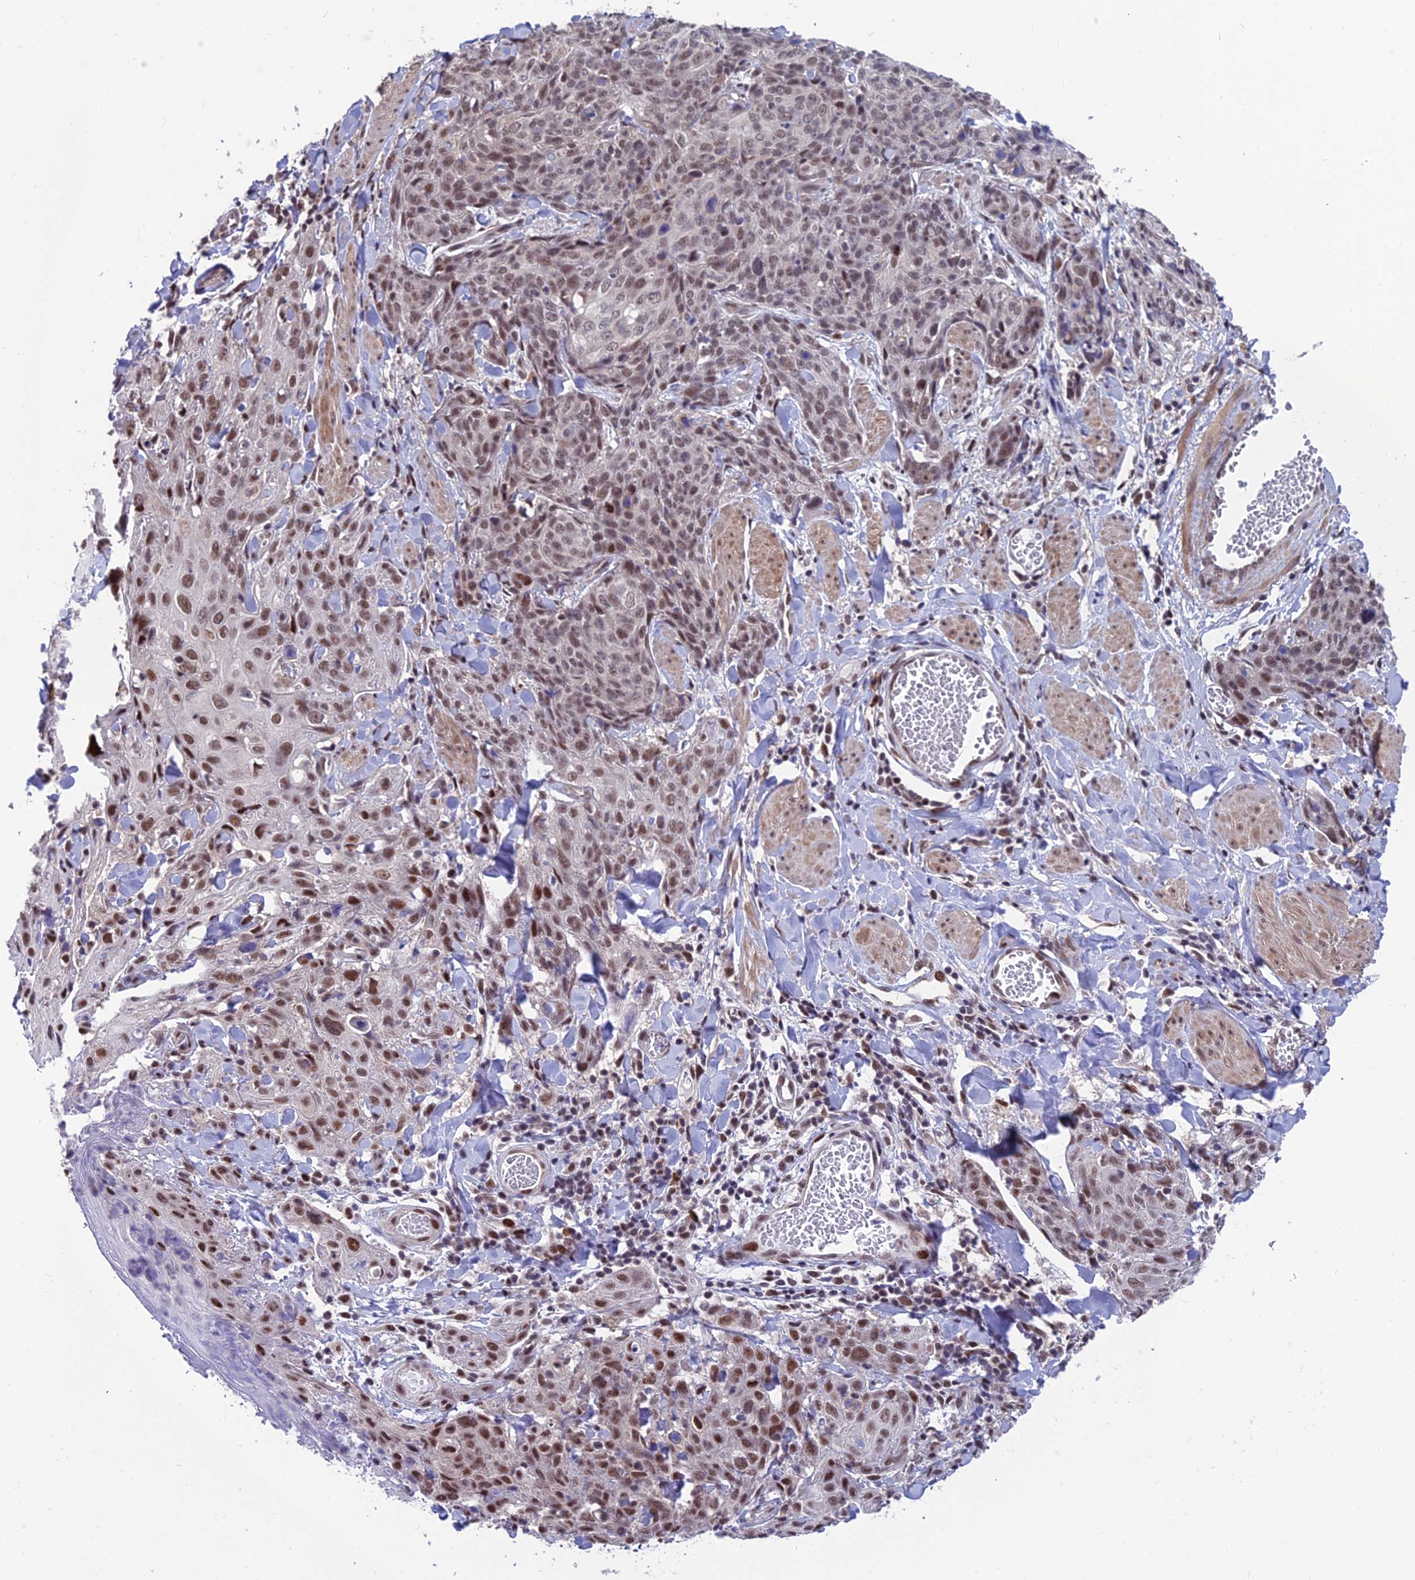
{"staining": {"intensity": "weak", "quantity": "25%-75%", "location": "nuclear"}, "tissue": "skin cancer", "cell_type": "Tumor cells", "image_type": "cancer", "snomed": [{"axis": "morphology", "description": "Squamous cell carcinoma, NOS"}, {"axis": "topography", "description": "Skin"}, {"axis": "topography", "description": "Vulva"}], "caption": "Human skin squamous cell carcinoma stained for a protein (brown) demonstrates weak nuclear positive staining in about 25%-75% of tumor cells.", "gene": "KIAA1191", "patient": {"sex": "female", "age": 85}}